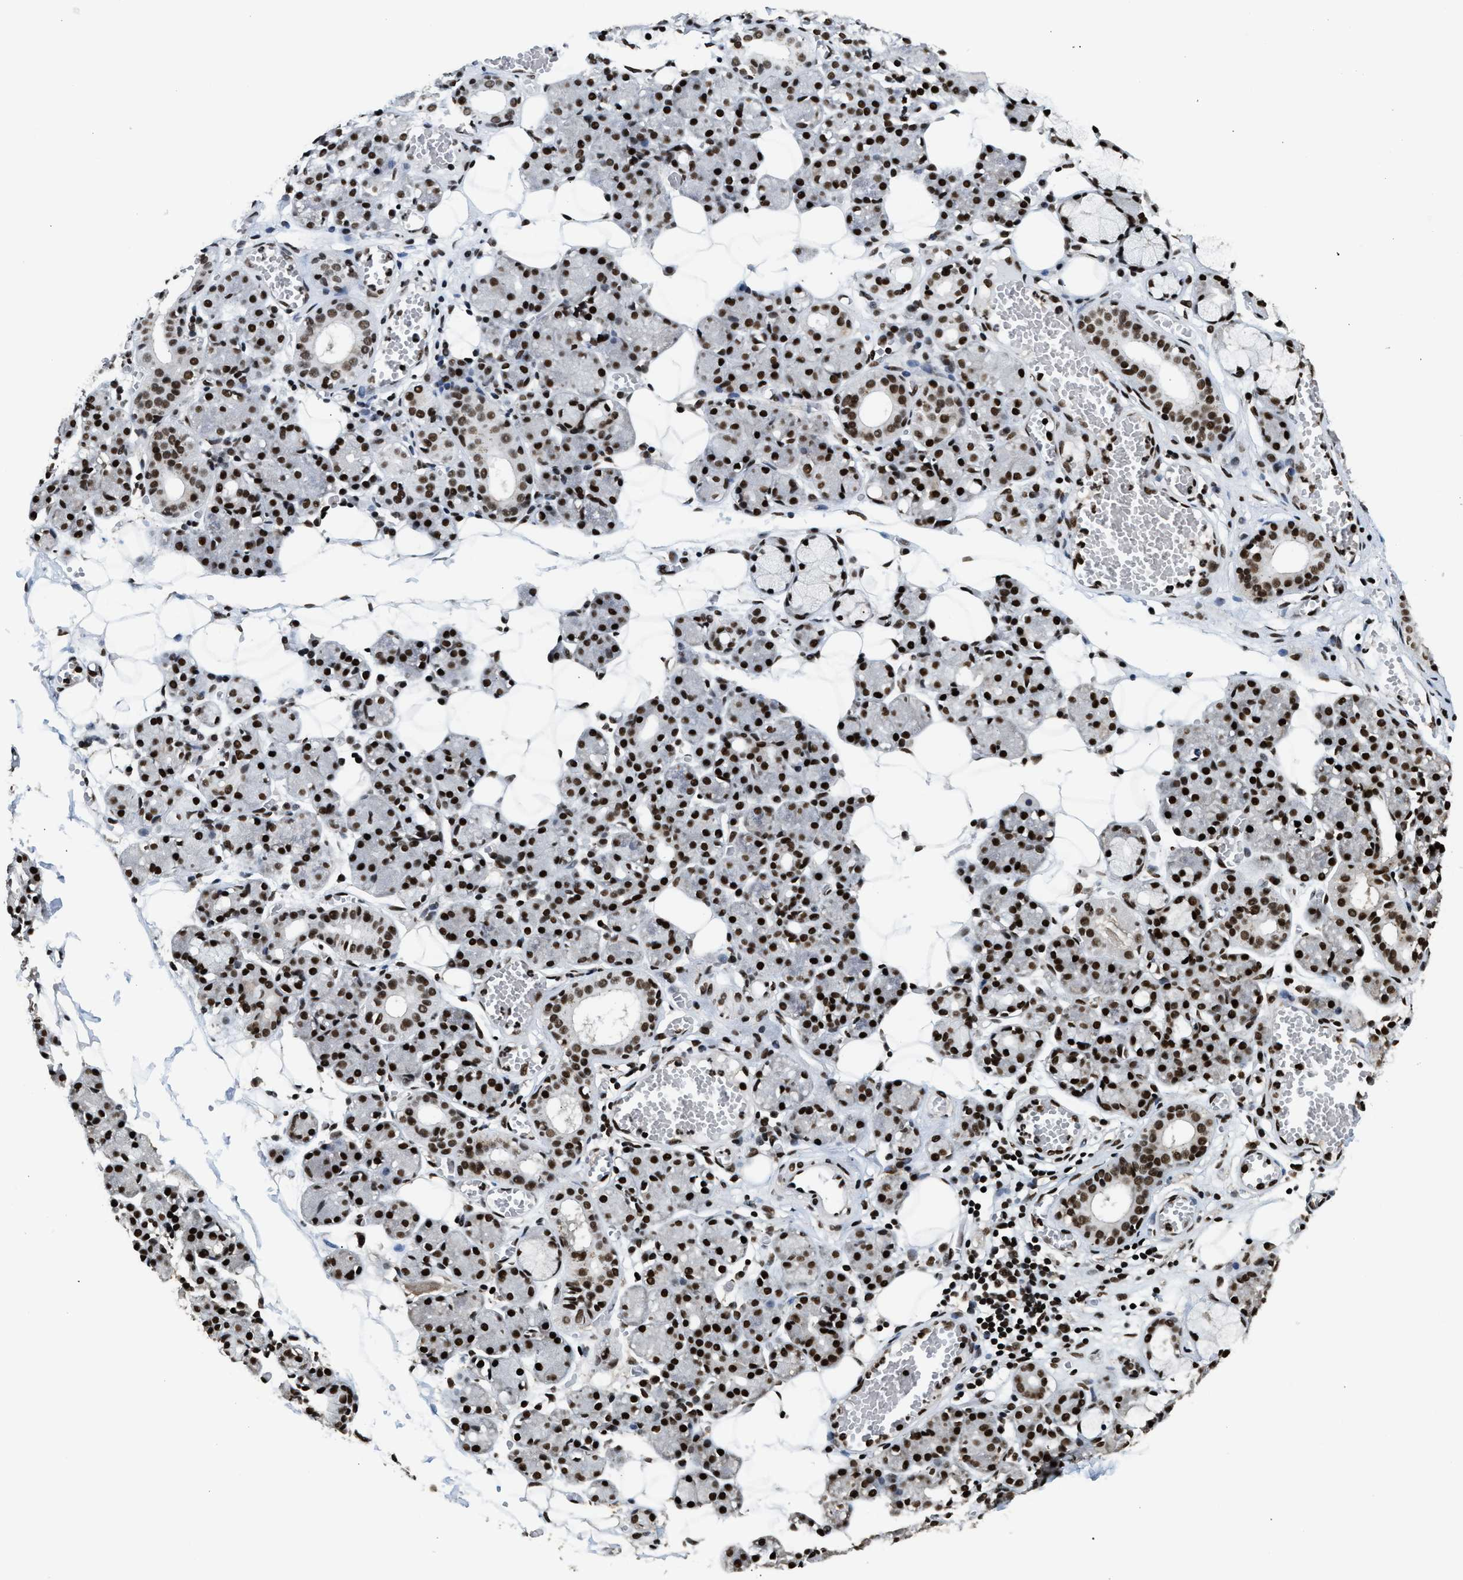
{"staining": {"intensity": "strong", "quantity": ">75%", "location": "nuclear"}, "tissue": "salivary gland", "cell_type": "Glandular cells", "image_type": "normal", "snomed": [{"axis": "morphology", "description": "Normal tissue, NOS"}, {"axis": "topography", "description": "Salivary gland"}], "caption": "Normal salivary gland was stained to show a protein in brown. There is high levels of strong nuclear staining in approximately >75% of glandular cells. Using DAB (brown) and hematoxylin (blue) stains, captured at high magnification using brightfield microscopy.", "gene": "RAD21", "patient": {"sex": "male", "age": 63}}